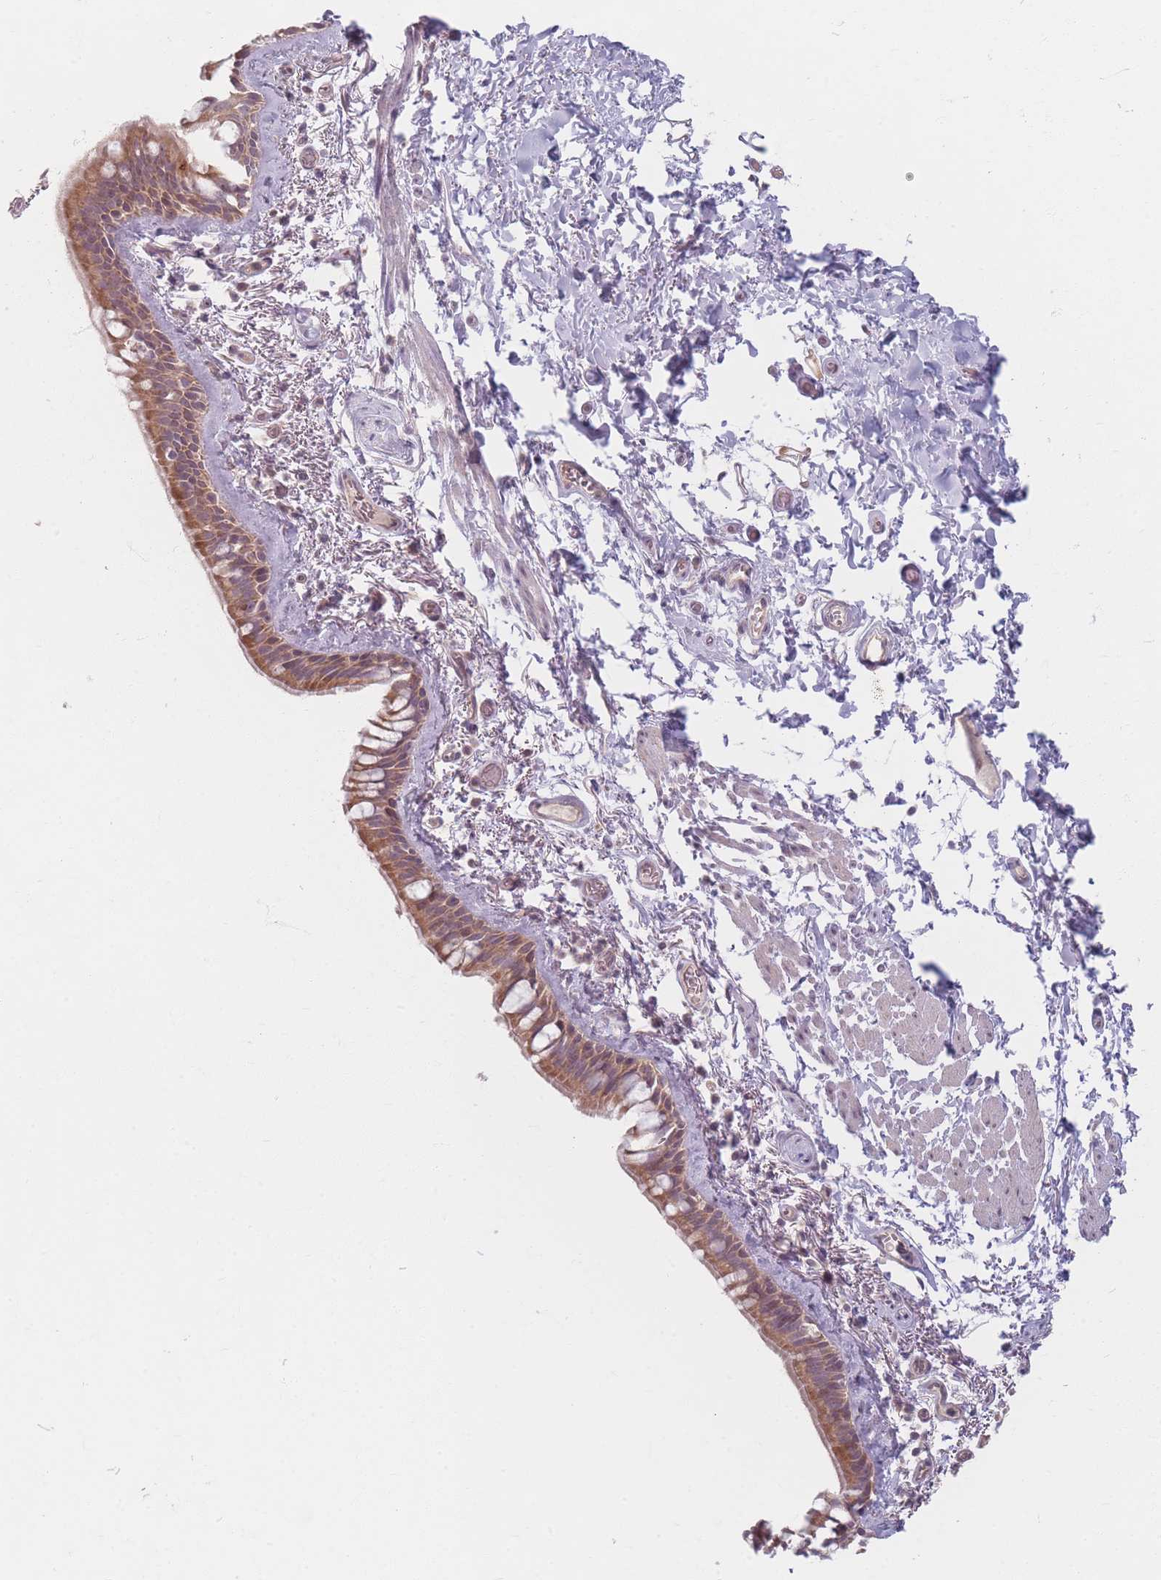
{"staining": {"intensity": "moderate", "quantity": ">75%", "location": "cytoplasmic/membranous,nuclear"}, "tissue": "bronchus", "cell_type": "Respiratory epithelial cells", "image_type": "normal", "snomed": [{"axis": "morphology", "description": "Normal tissue, NOS"}, {"axis": "topography", "description": "Cartilage tissue"}], "caption": "This histopathology image exhibits immunohistochemistry staining of normal human bronchus, with medium moderate cytoplasmic/membranous,nuclear expression in about >75% of respiratory epithelial cells.", "gene": "GABRA6", "patient": {"sex": "male", "age": 63}}